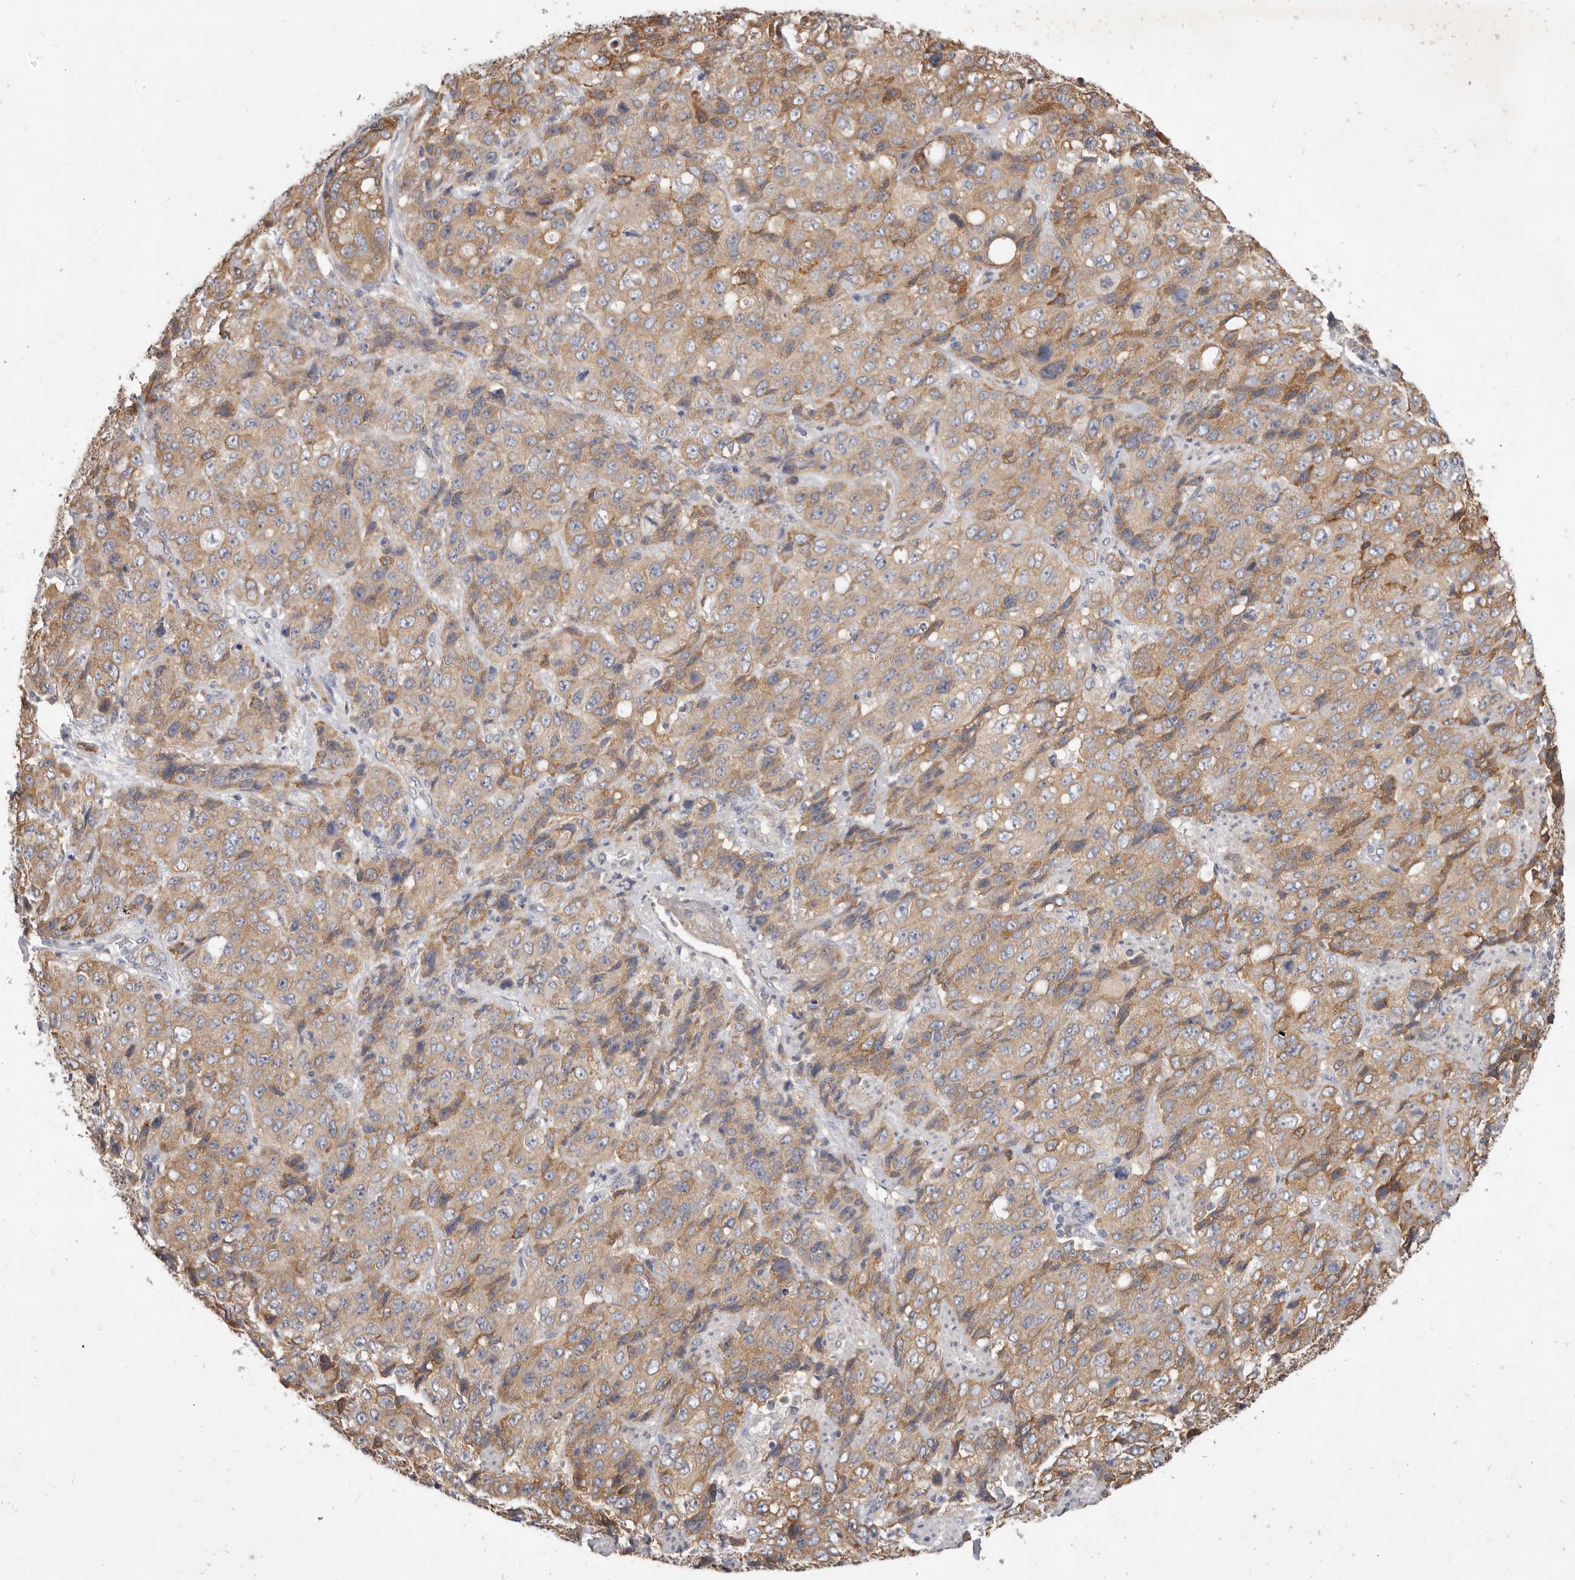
{"staining": {"intensity": "moderate", "quantity": ">75%", "location": "cytoplasmic/membranous"}, "tissue": "stomach cancer", "cell_type": "Tumor cells", "image_type": "cancer", "snomed": [{"axis": "morphology", "description": "Adenocarcinoma, NOS"}, {"axis": "topography", "description": "Stomach"}], "caption": "Tumor cells reveal moderate cytoplasmic/membranous expression in about >75% of cells in adenocarcinoma (stomach).", "gene": "TFB2M", "patient": {"sex": "male", "age": 48}}